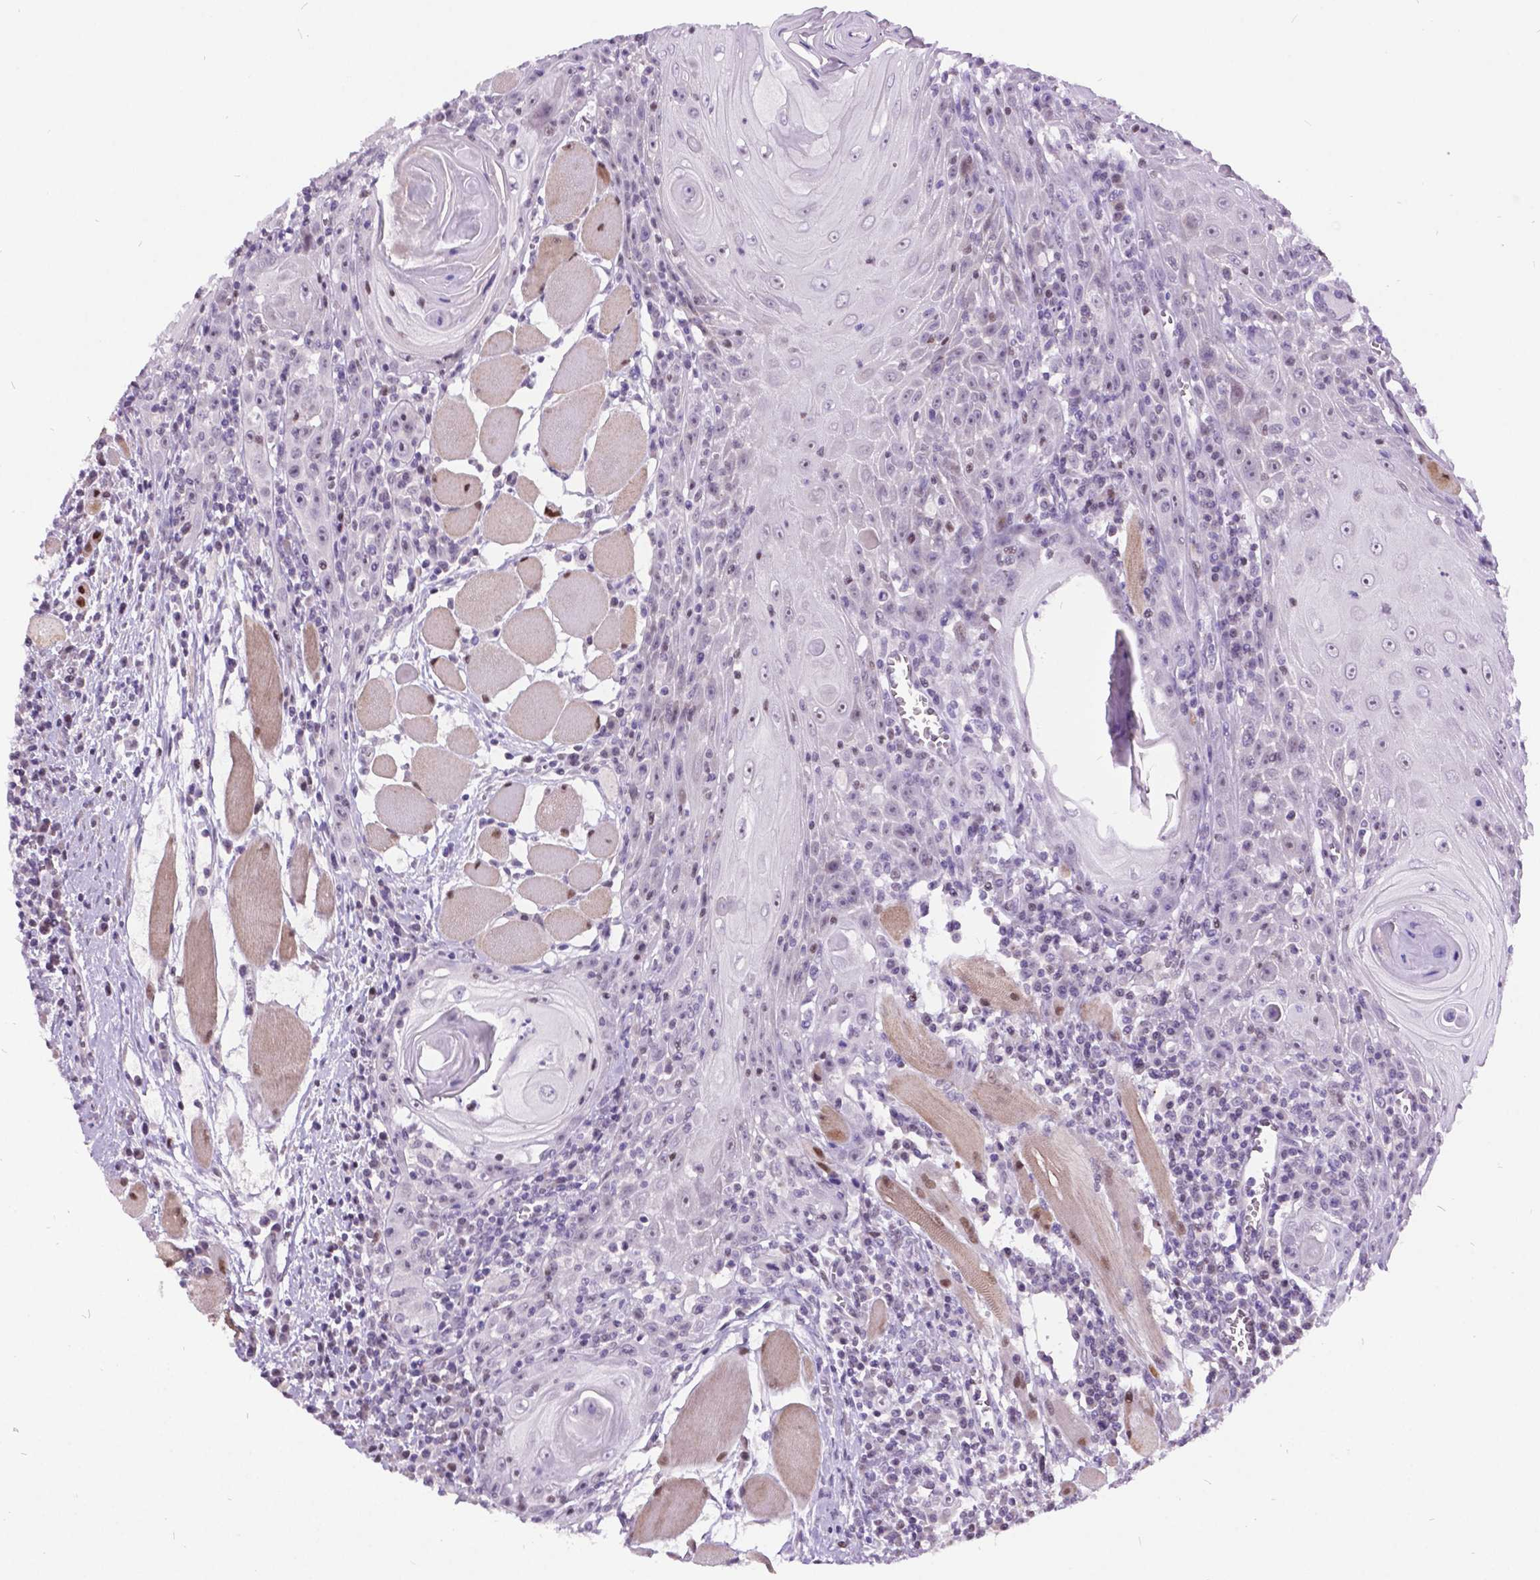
{"staining": {"intensity": "weak", "quantity": "<25%", "location": "nuclear"}, "tissue": "head and neck cancer", "cell_type": "Tumor cells", "image_type": "cancer", "snomed": [{"axis": "morphology", "description": "Normal tissue, NOS"}, {"axis": "morphology", "description": "Squamous cell carcinoma, NOS"}, {"axis": "topography", "description": "Oral tissue"}, {"axis": "topography", "description": "Head-Neck"}], "caption": "DAB immunohistochemical staining of squamous cell carcinoma (head and neck) exhibits no significant positivity in tumor cells.", "gene": "DPF3", "patient": {"sex": "male", "age": 52}}